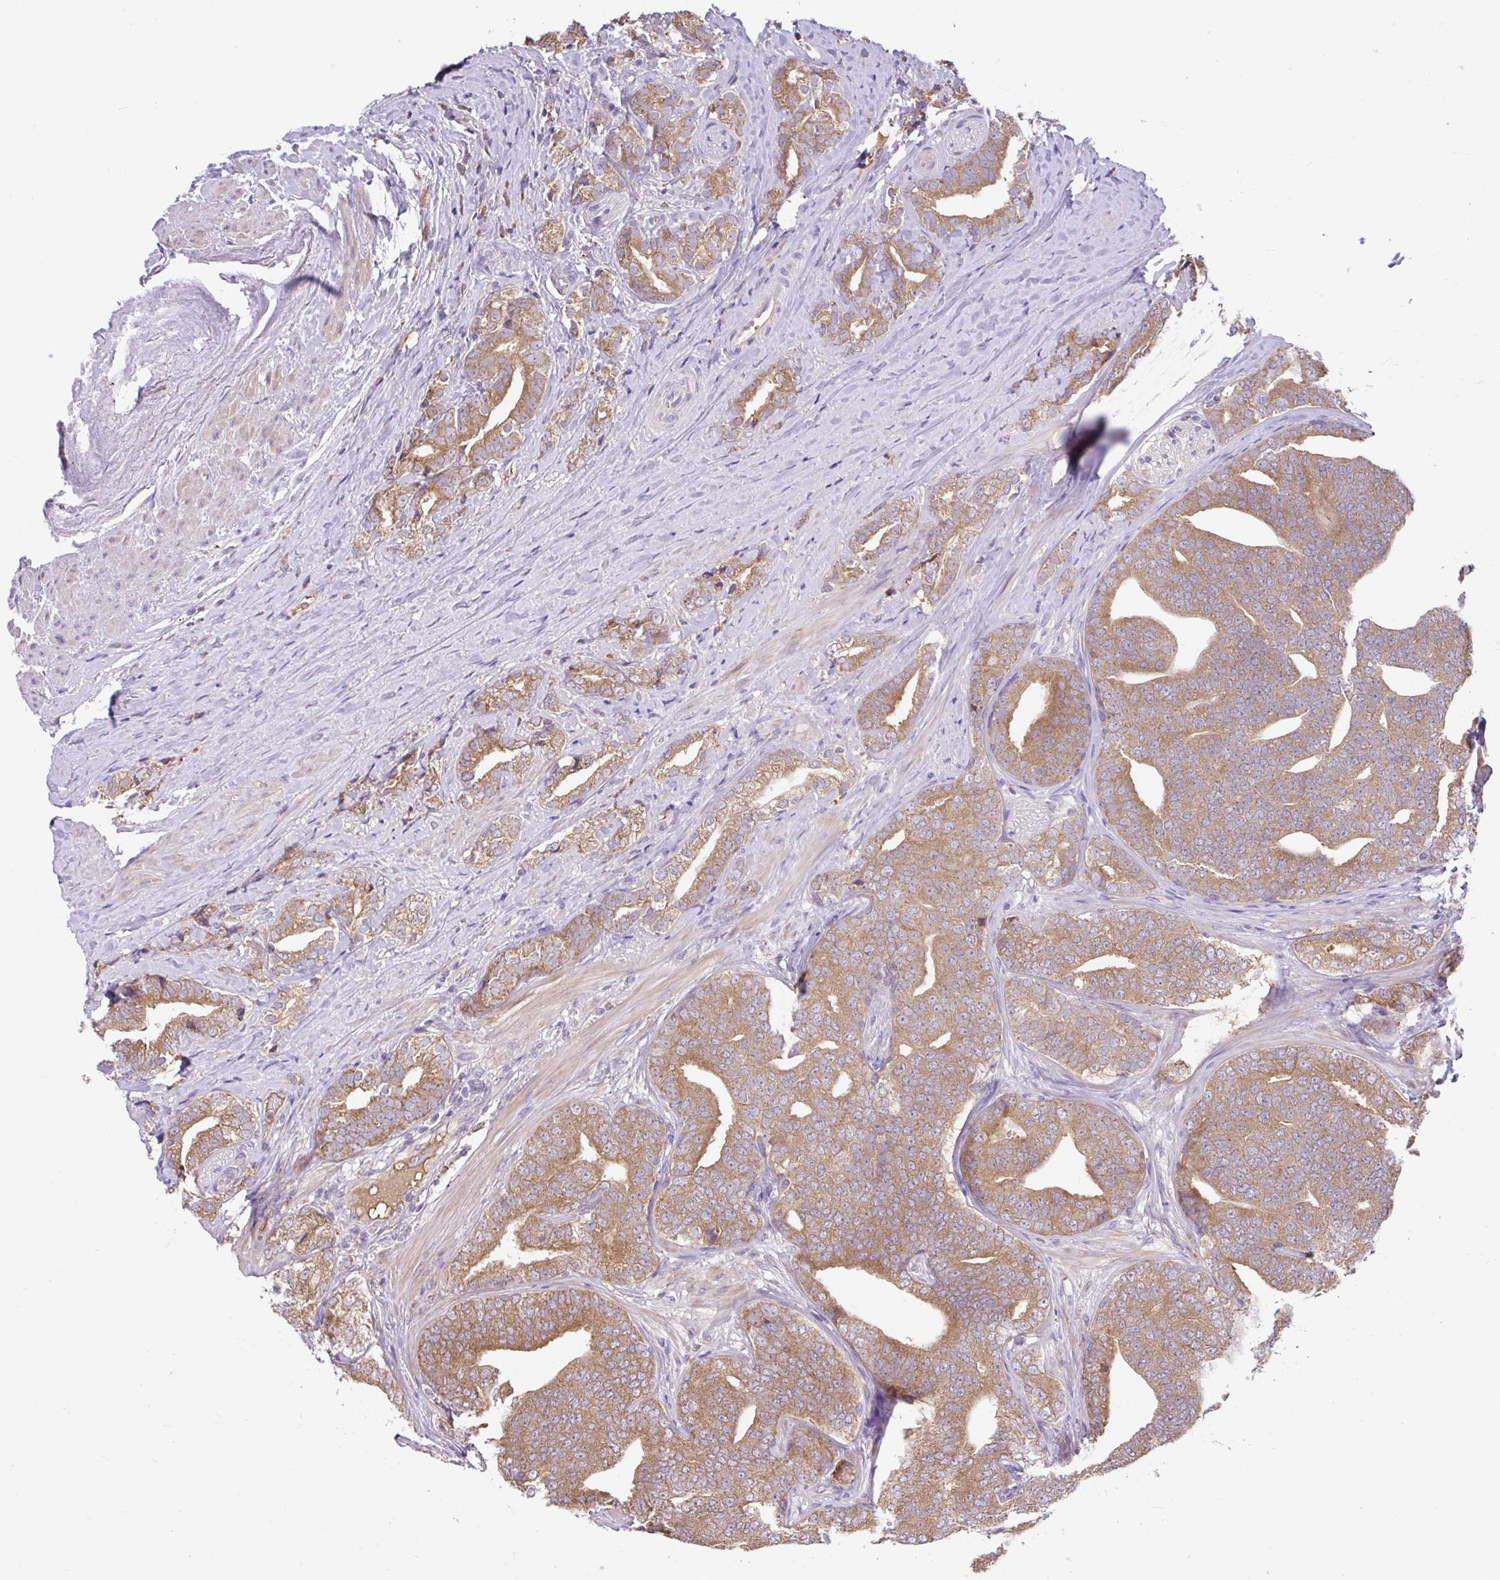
{"staining": {"intensity": "moderate", "quantity": ">75%", "location": "cytoplasmic/membranous"}, "tissue": "prostate cancer", "cell_type": "Tumor cells", "image_type": "cancer", "snomed": [{"axis": "morphology", "description": "Adenocarcinoma, High grade"}, {"axis": "topography", "description": "Prostate"}], "caption": "Protein staining reveals moderate cytoplasmic/membranous expression in about >75% of tumor cells in high-grade adenocarcinoma (prostate).", "gene": "RALBP1", "patient": {"sex": "male", "age": 72}}